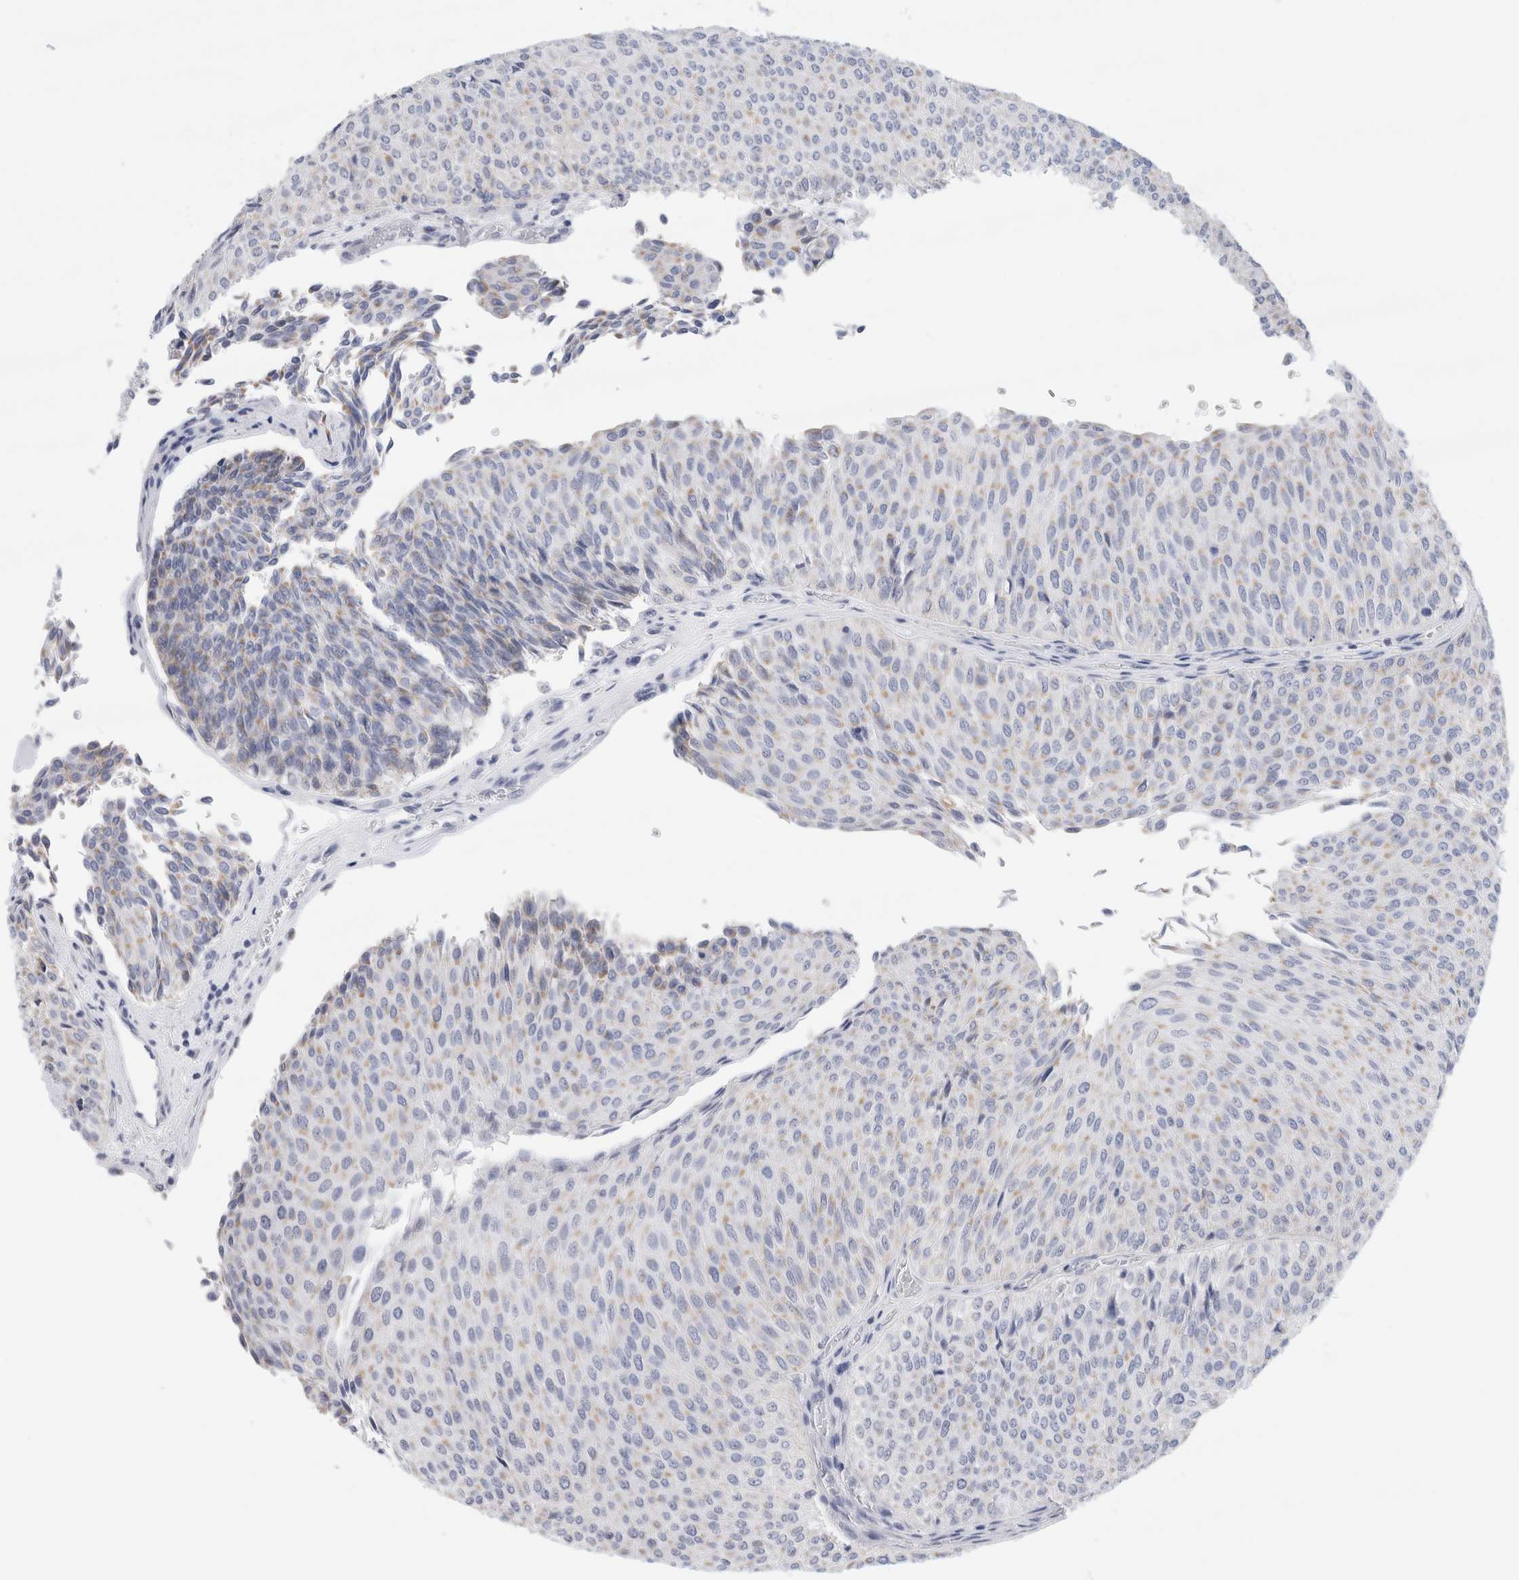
{"staining": {"intensity": "weak", "quantity": "25%-75%", "location": "cytoplasmic/membranous"}, "tissue": "urothelial cancer", "cell_type": "Tumor cells", "image_type": "cancer", "snomed": [{"axis": "morphology", "description": "Urothelial carcinoma, Low grade"}, {"axis": "topography", "description": "Urinary bladder"}], "caption": "A micrograph showing weak cytoplasmic/membranous staining in approximately 25%-75% of tumor cells in urothelial cancer, as visualized by brown immunohistochemical staining.", "gene": "ECHDC2", "patient": {"sex": "male", "age": 78}}